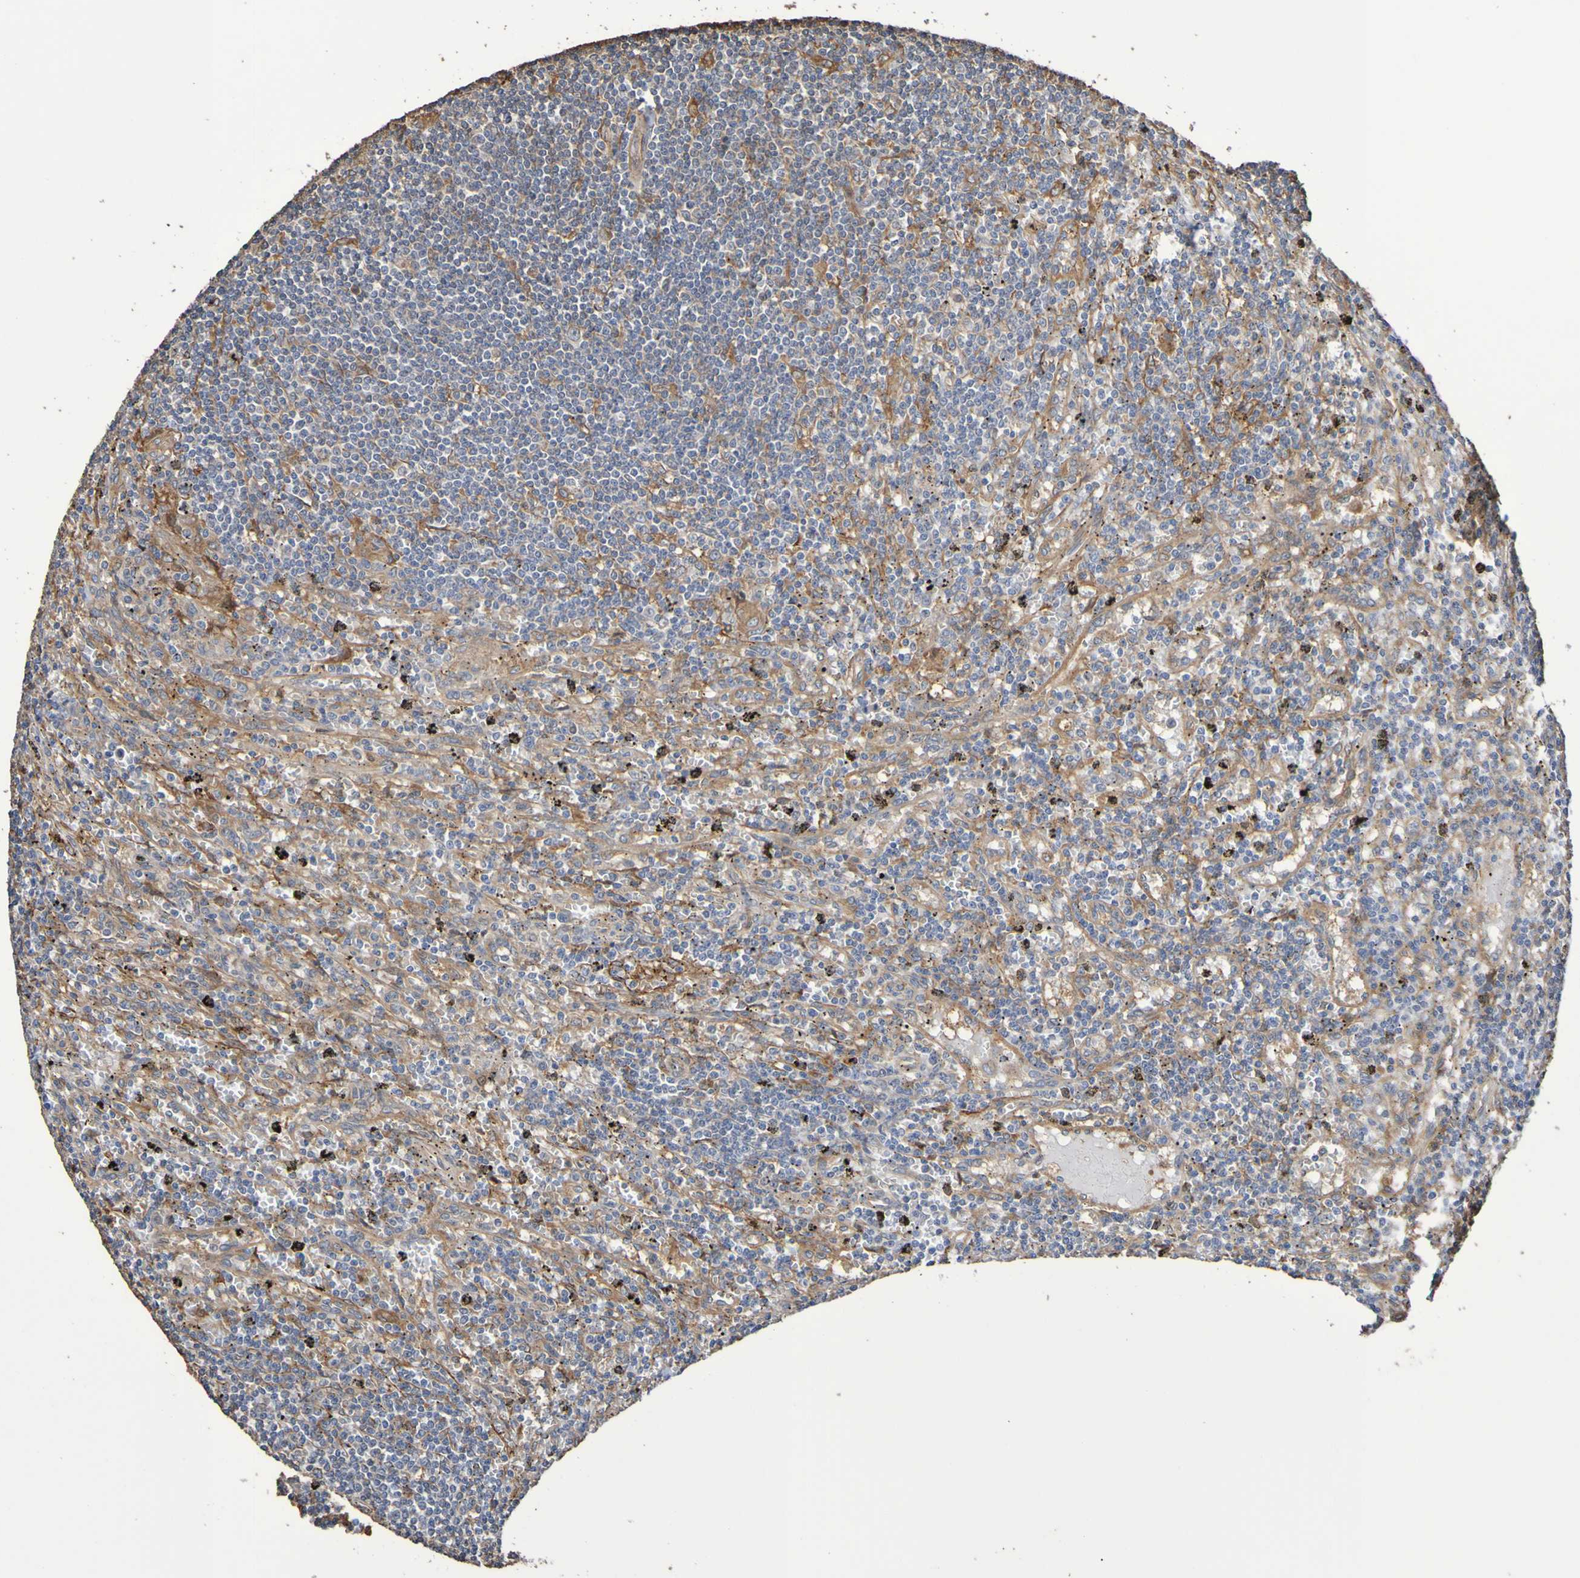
{"staining": {"intensity": "negative", "quantity": "none", "location": "none"}, "tissue": "lymphoma", "cell_type": "Tumor cells", "image_type": "cancer", "snomed": [{"axis": "morphology", "description": "Malignant lymphoma, non-Hodgkin's type, Low grade"}, {"axis": "topography", "description": "Spleen"}], "caption": "Tumor cells are negative for protein expression in human malignant lymphoma, non-Hodgkin's type (low-grade). The staining is performed using DAB (3,3'-diaminobenzidine) brown chromogen with nuclei counter-stained in using hematoxylin.", "gene": "RAB11A", "patient": {"sex": "male", "age": 76}}